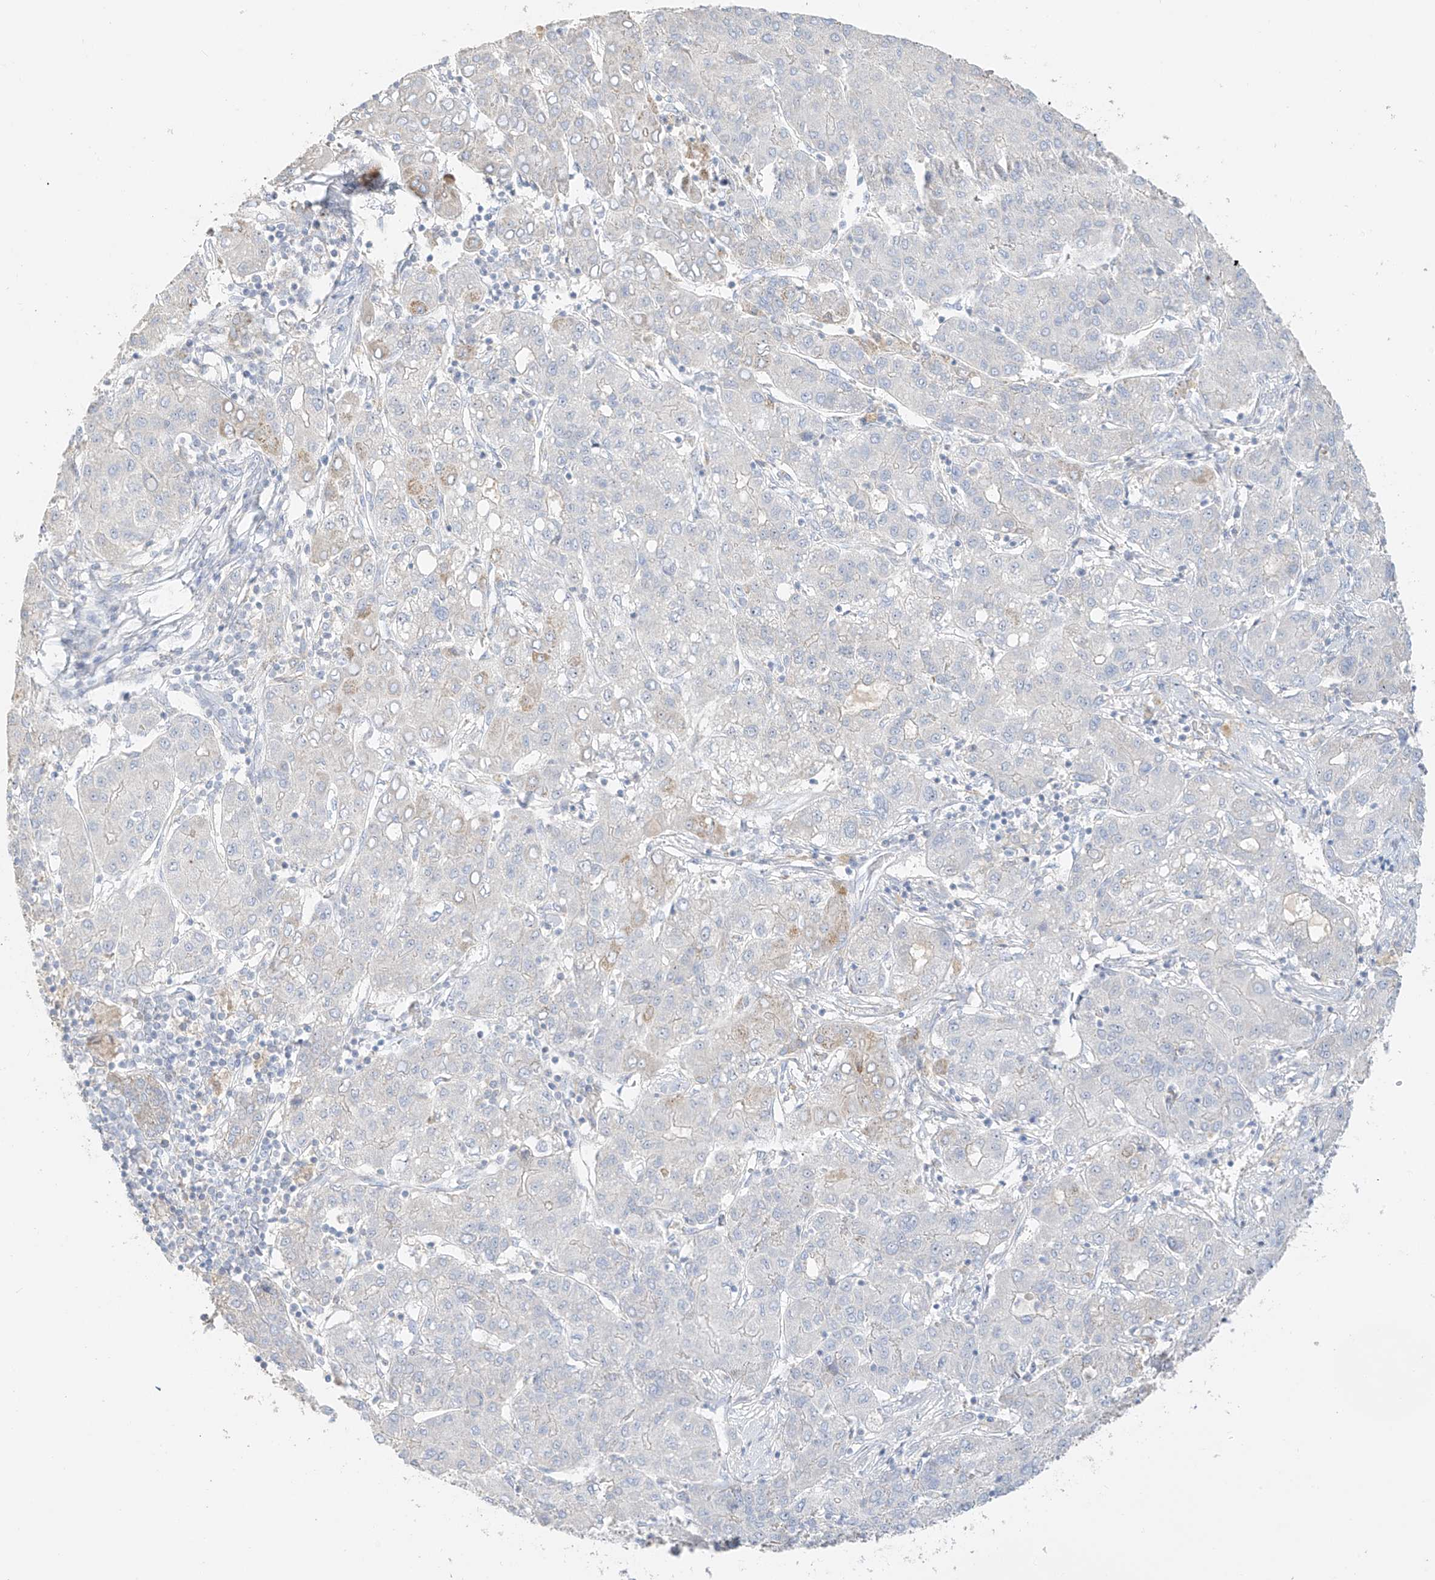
{"staining": {"intensity": "moderate", "quantity": "<25%", "location": "cytoplasmic/membranous"}, "tissue": "liver cancer", "cell_type": "Tumor cells", "image_type": "cancer", "snomed": [{"axis": "morphology", "description": "Carcinoma, Hepatocellular, NOS"}, {"axis": "topography", "description": "Liver"}], "caption": "High-power microscopy captured an immunohistochemistry (IHC) histopathology image of liver hepatocellular carcinoma, revealing moderate cytoplasmic/membranous positivity in about <25% of tumor cells. The protein is shown in brown color, while the nuclei are stained blue.", "gene": "ZBTB41", "patient": {"sex": "male", "age": 65}}